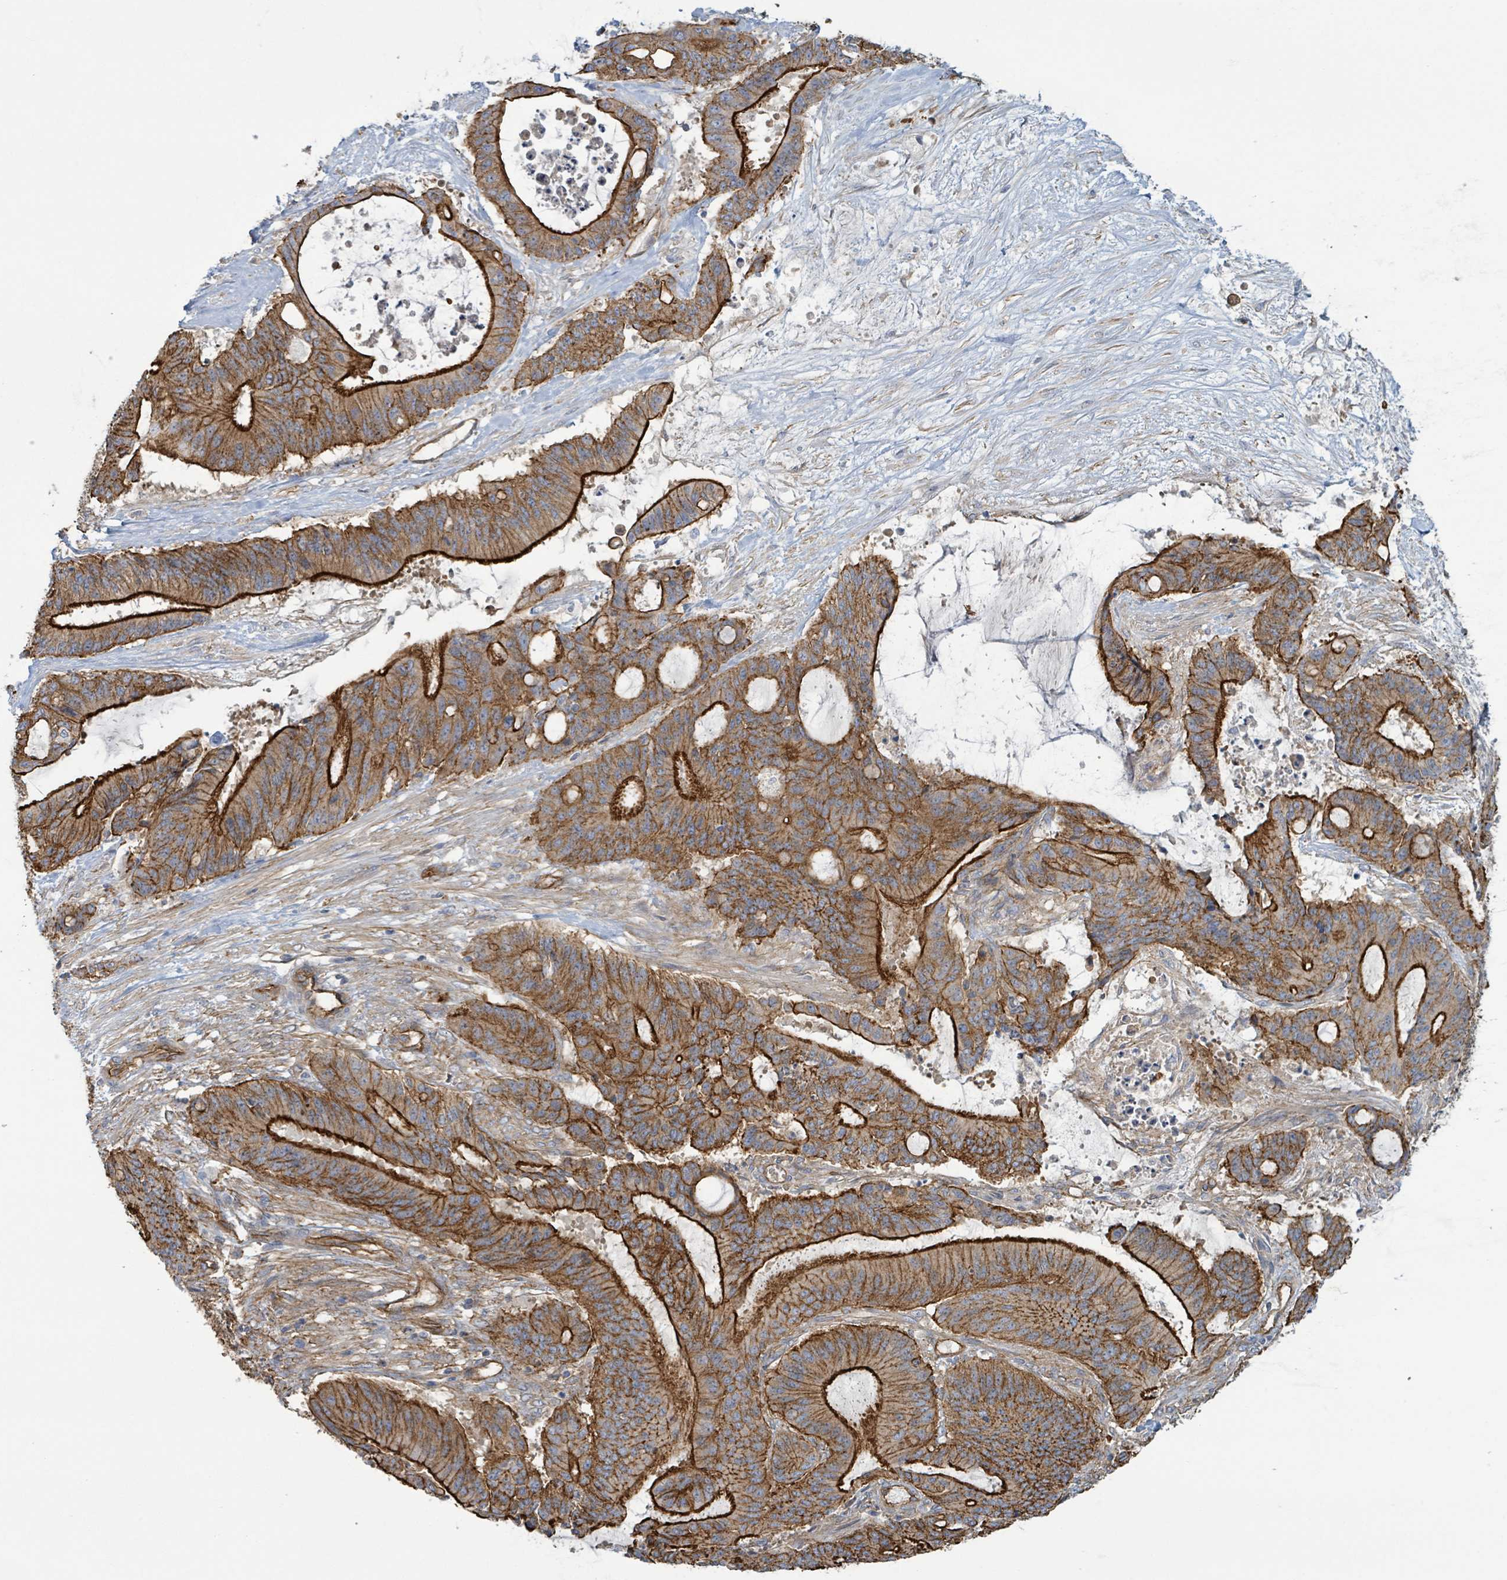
{"staining": {"intensity": "strong", "quantity": ">75%", "location": "cytoplasmic/membranous"}, "tissue": "liver cancer", "cell_type": "Tumor cells", "image_type": "cancer", "snomed": [{"axis": "morphology", "description": "Normal tissue, NOS"}, {"axis": "morphology", "description": "Cholangiocarcinoma"}, {"axis": "topography", "description": "Liver"}, {"axis": "topography", "description": "Peripheral nerve tissue"}], "caption": "The photomicrograph reveals a brown stain indicating the presence of a protein in the cytoplasmic/membranous of tumor cells in liver cancer.", "gene": "LDOC1", "patient": {"sex": "female", "age": 73}}